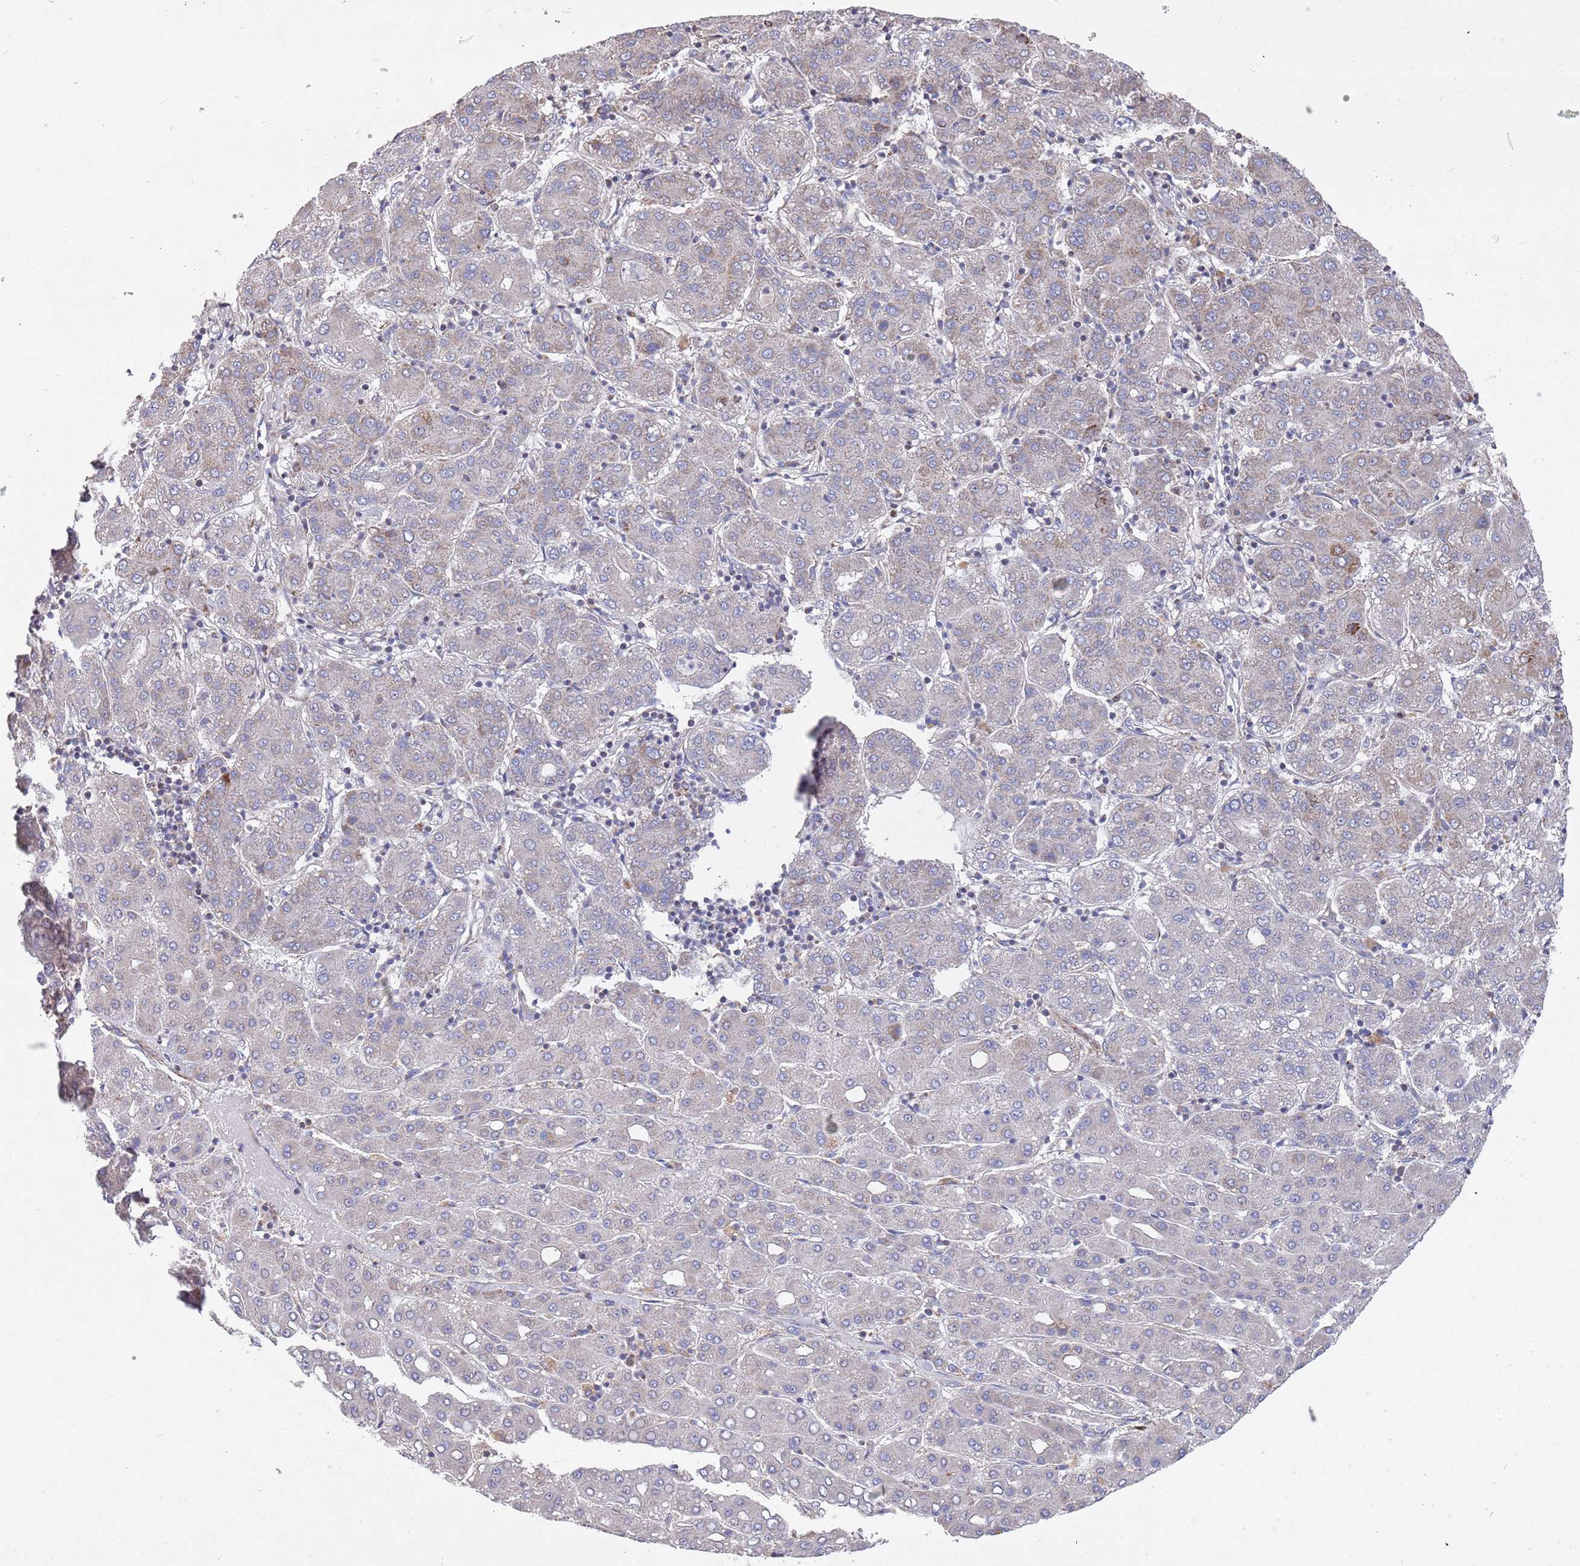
{"staining": {"intensity": "weak", "quantity": "<25%", "location": "cytoplasmic/membranous"}, "tissue": "liver cancer", "cell_type": "Tumor cells", "image_type": "cancer", "snomed": [{"axis": "morphology", "description": "Carcinoma, Hepatocellular, NOS"}, {"axis": "topography", "description": "Liver"}], "caption": "This is an immunohistochemistry (IHC) histopathology image of human liver cancer (hepatocellular carcinoma). There is no positivity in tumor cells.", "gene": "WDFY3", "patient": {"sex": "male", "age": 65}}